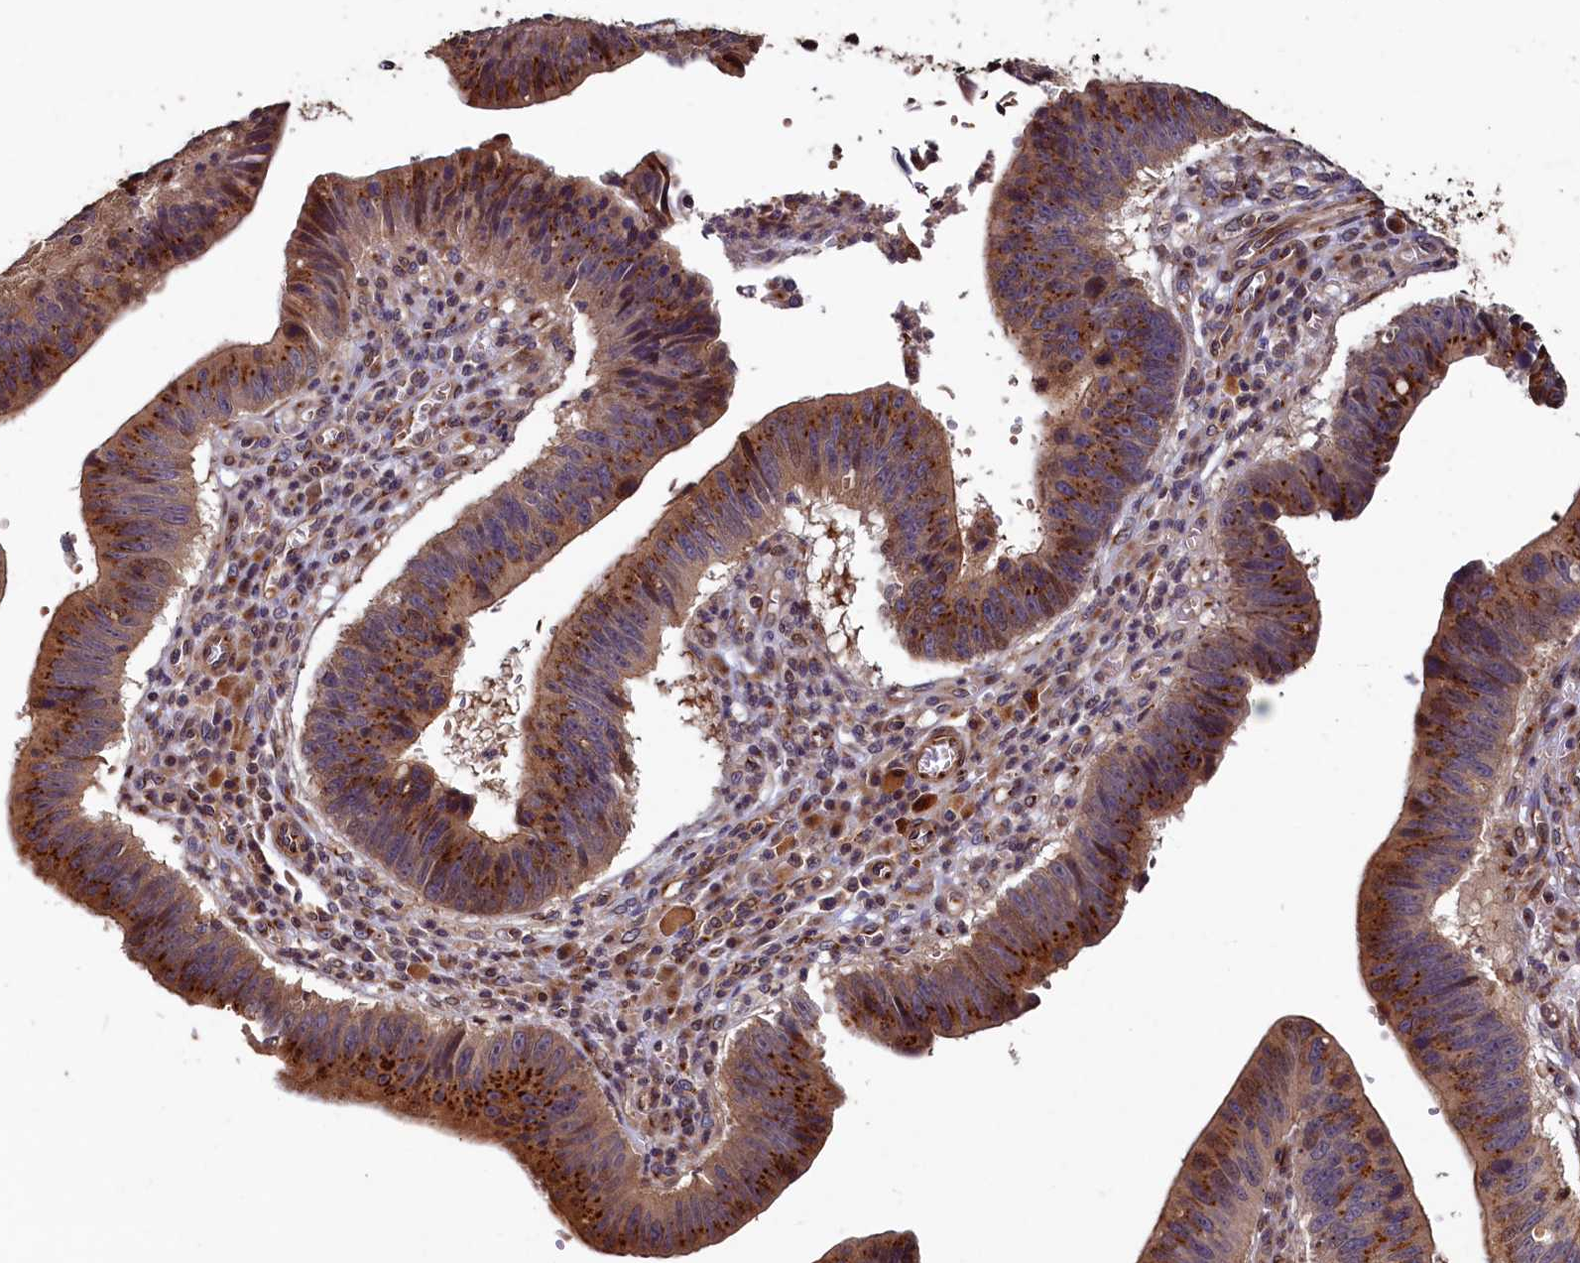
{"staining": {"intensity": "strong", "quantity": ">75%", "location": "cytoplasmic/membranous"}, "tissue": "stomach cancer", "cell_type": "Tumor cells", "image_type": "cancer", "snomed": [{"axis": "morphology", "description": "Adenocarcinoma, NOS"}, {"axis": "topography", "description": "Stomach"}], "caption": "IHC (DAB (3,3'-diaminobenzidine)) staining of human stomach cancer exhibits strong cytoplasmic/membranous protein positivity in about >75% of tumor cells.", "gene": "TMEM181", "patient": {"sex": "male", "age": 59}}